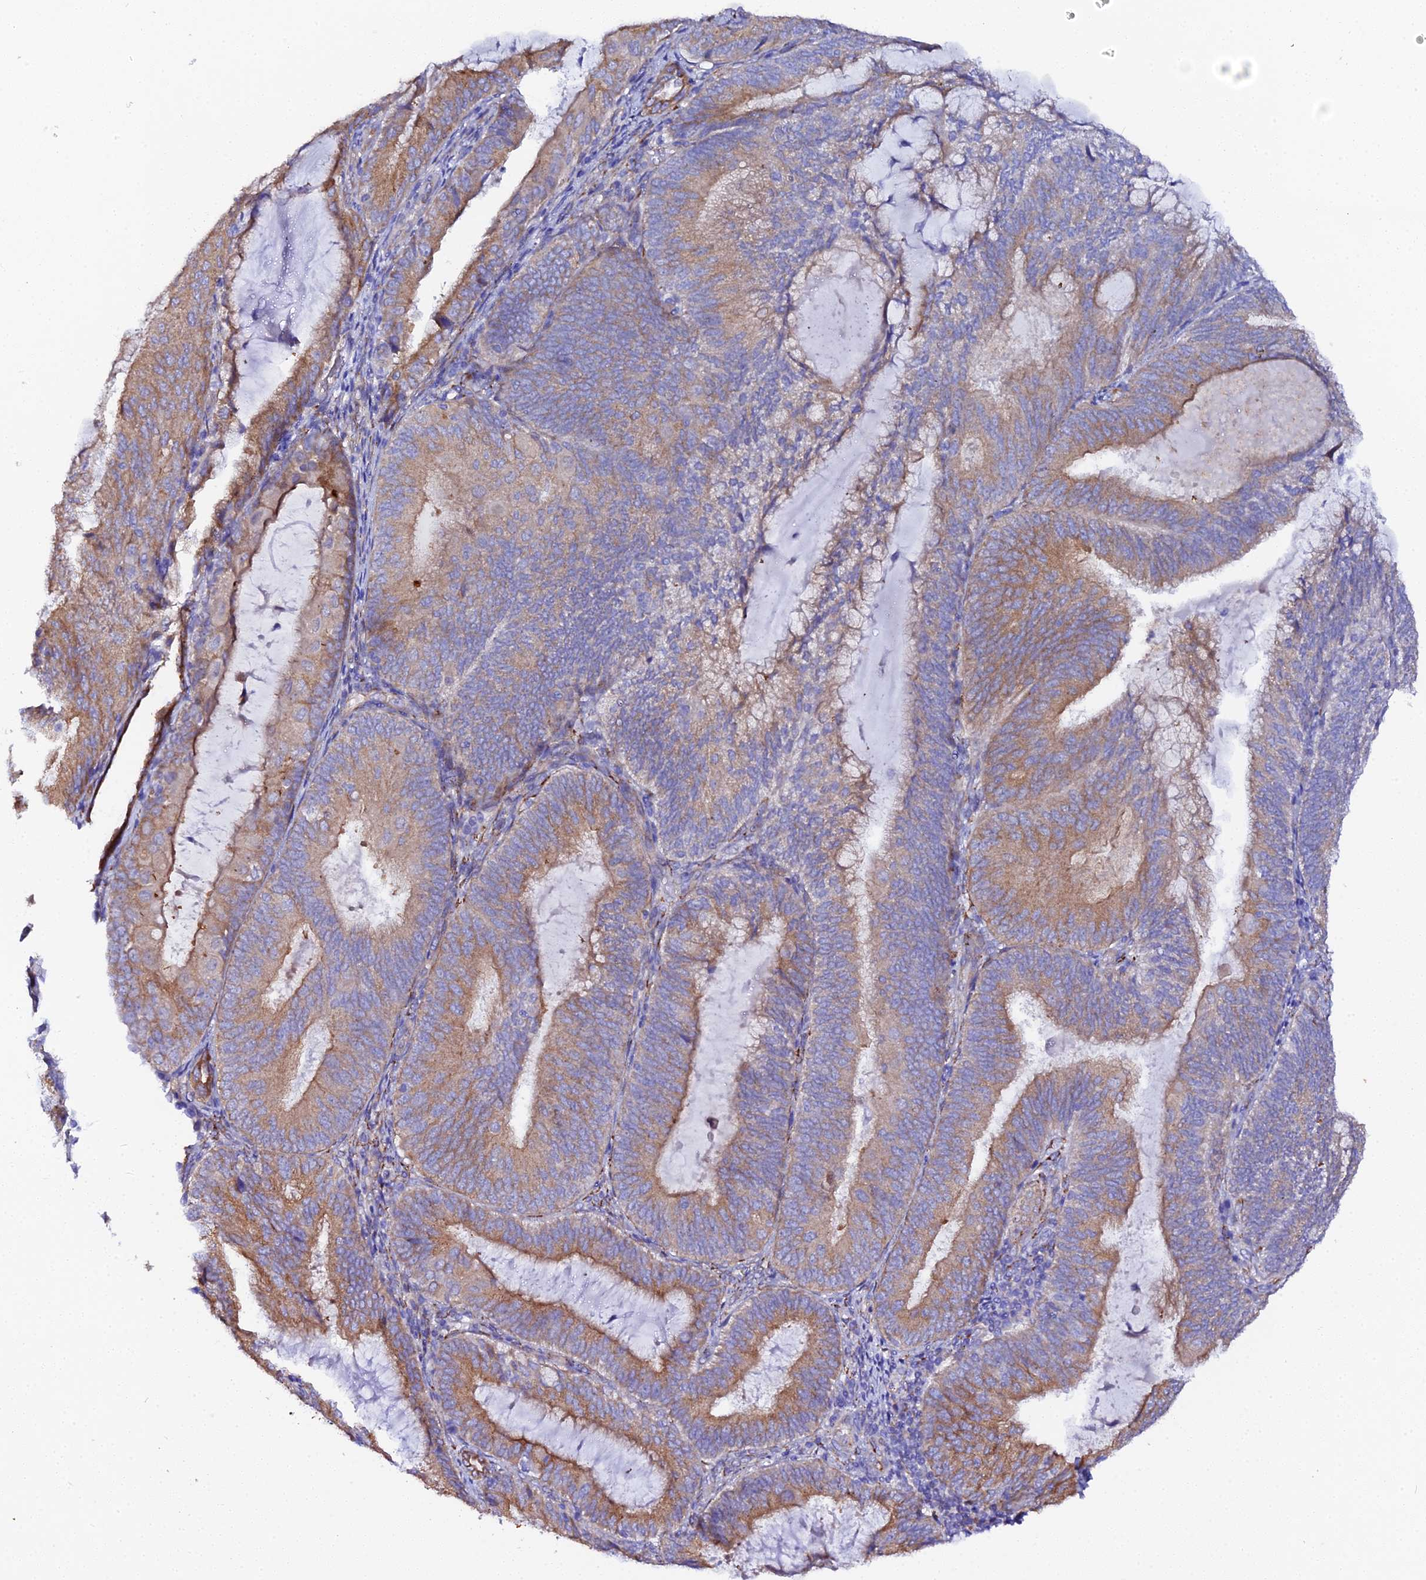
{"staining": {"intensity": "moderate", "quantity": ">75%", "location": "cytoplasmic/membranous"}, "tissue": "endometrial cancer", "cell_type": "Tumor cells", "image_type": "cancer", "snomed": [{"axis": "morphology", "description": "Adenocarcinoma, NOS"}, {"axis": "topography", "description": "Endometrium"}], "caption": "Endometrial cancer stained with immunohistochemistry (IHC) exhibits moderate cytoplasmic/membranous positivity in approximately >75% of tumor cells.", "gene": "CFAP45", "patient": {"sex": "female", "age": 81}}